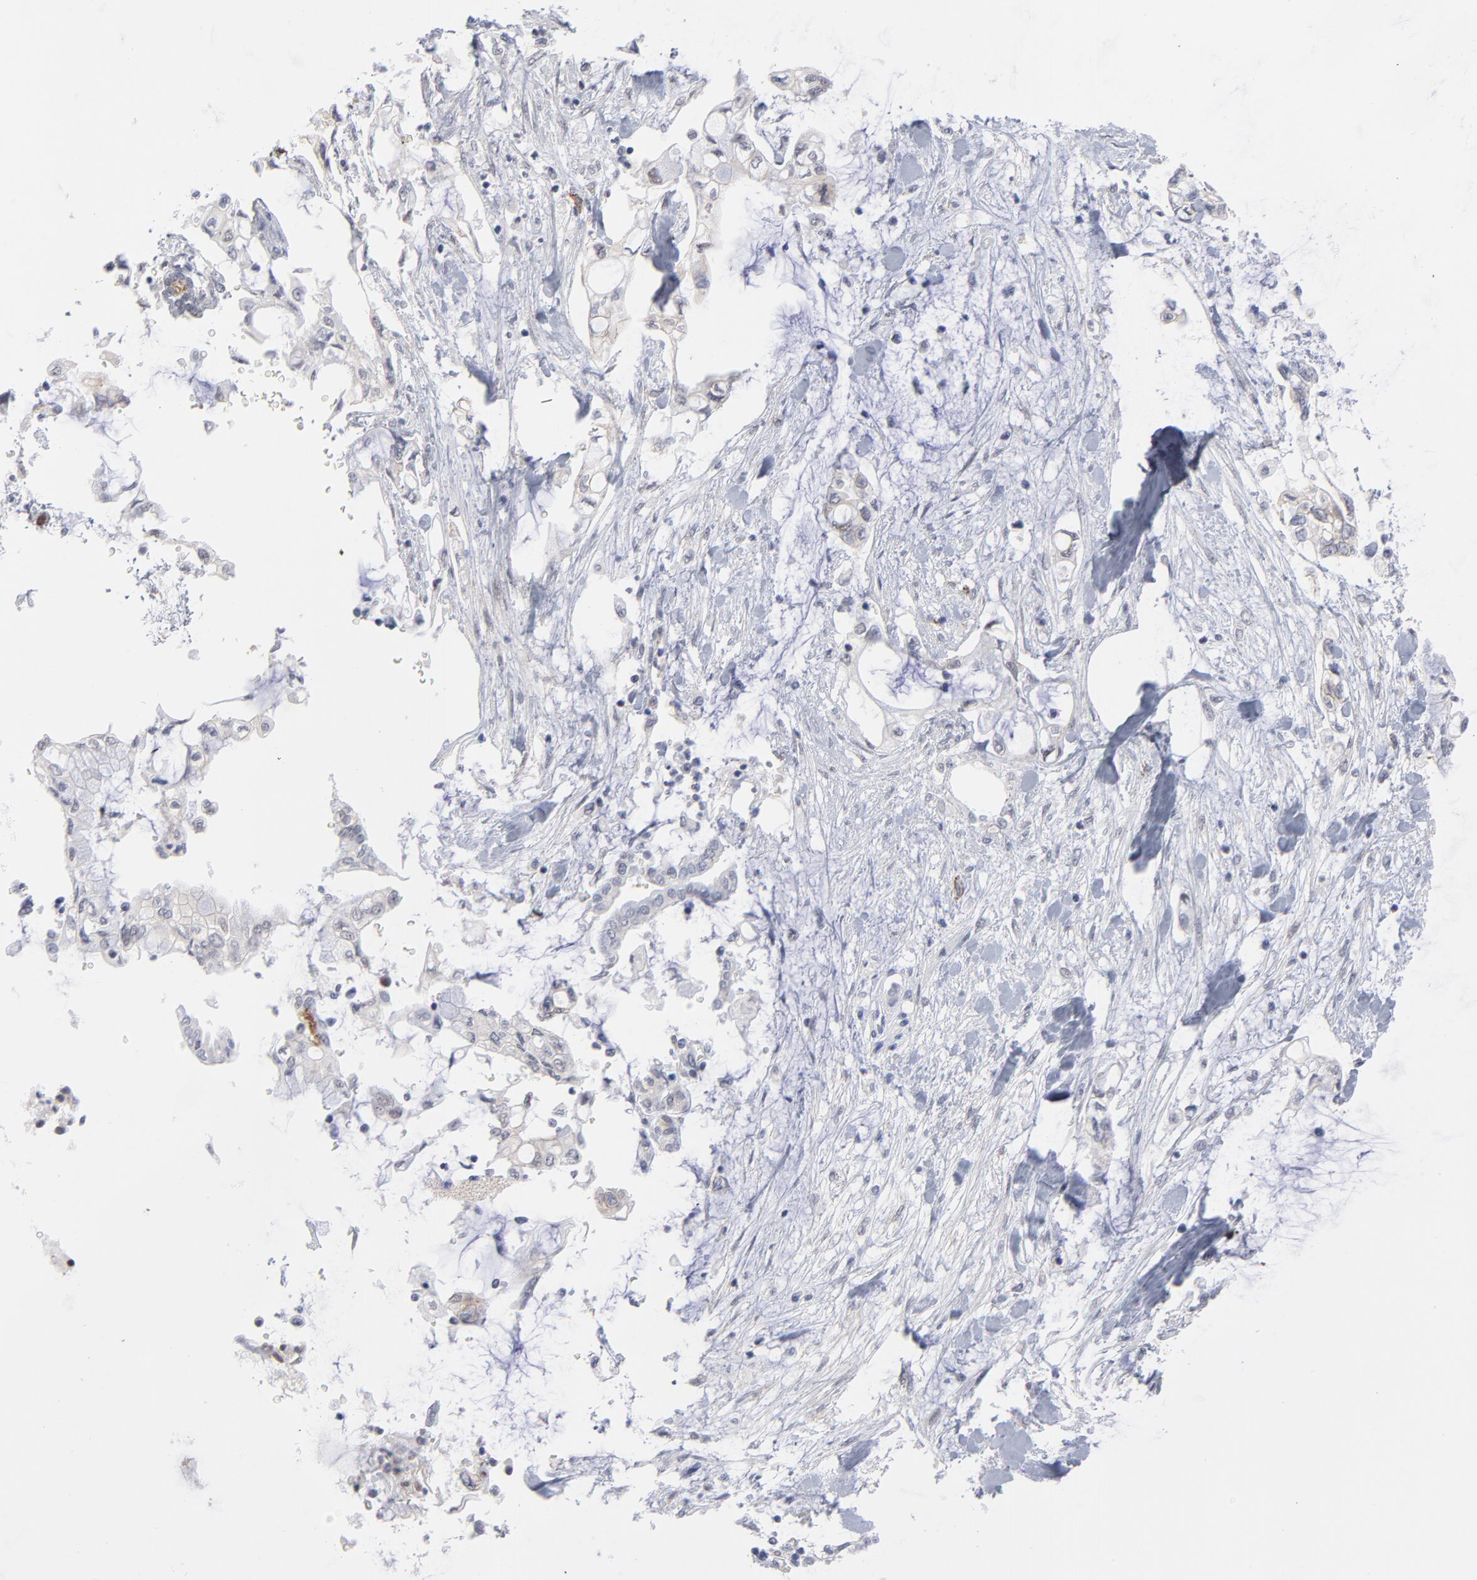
{"staining": {"intensity": "moderate", "quantity": "<25%", "location": "cytoplasmic/membranous"}, "tissue": "pancreatic cancer", "cell_type": "Tumor cells", "image_type": "cancer", "snomed": [{"axis": "morphology", "description": "Adenocarcinoma, NOS"}, {"axis": "topography", "description": "Pancreas"}], "caption": "Protein expression analysis of human adenocarcinoma (pancreatic) reveals moderate cytoplasmic/membranous staining in approximately <25% of tumor cells. The staining was performed using DAB, with brown indicating positive protein expression. Nuclei are stained blue with hematoxylin.", "gene": "NBN", "patient": {"sex": "female", "age": 70}}